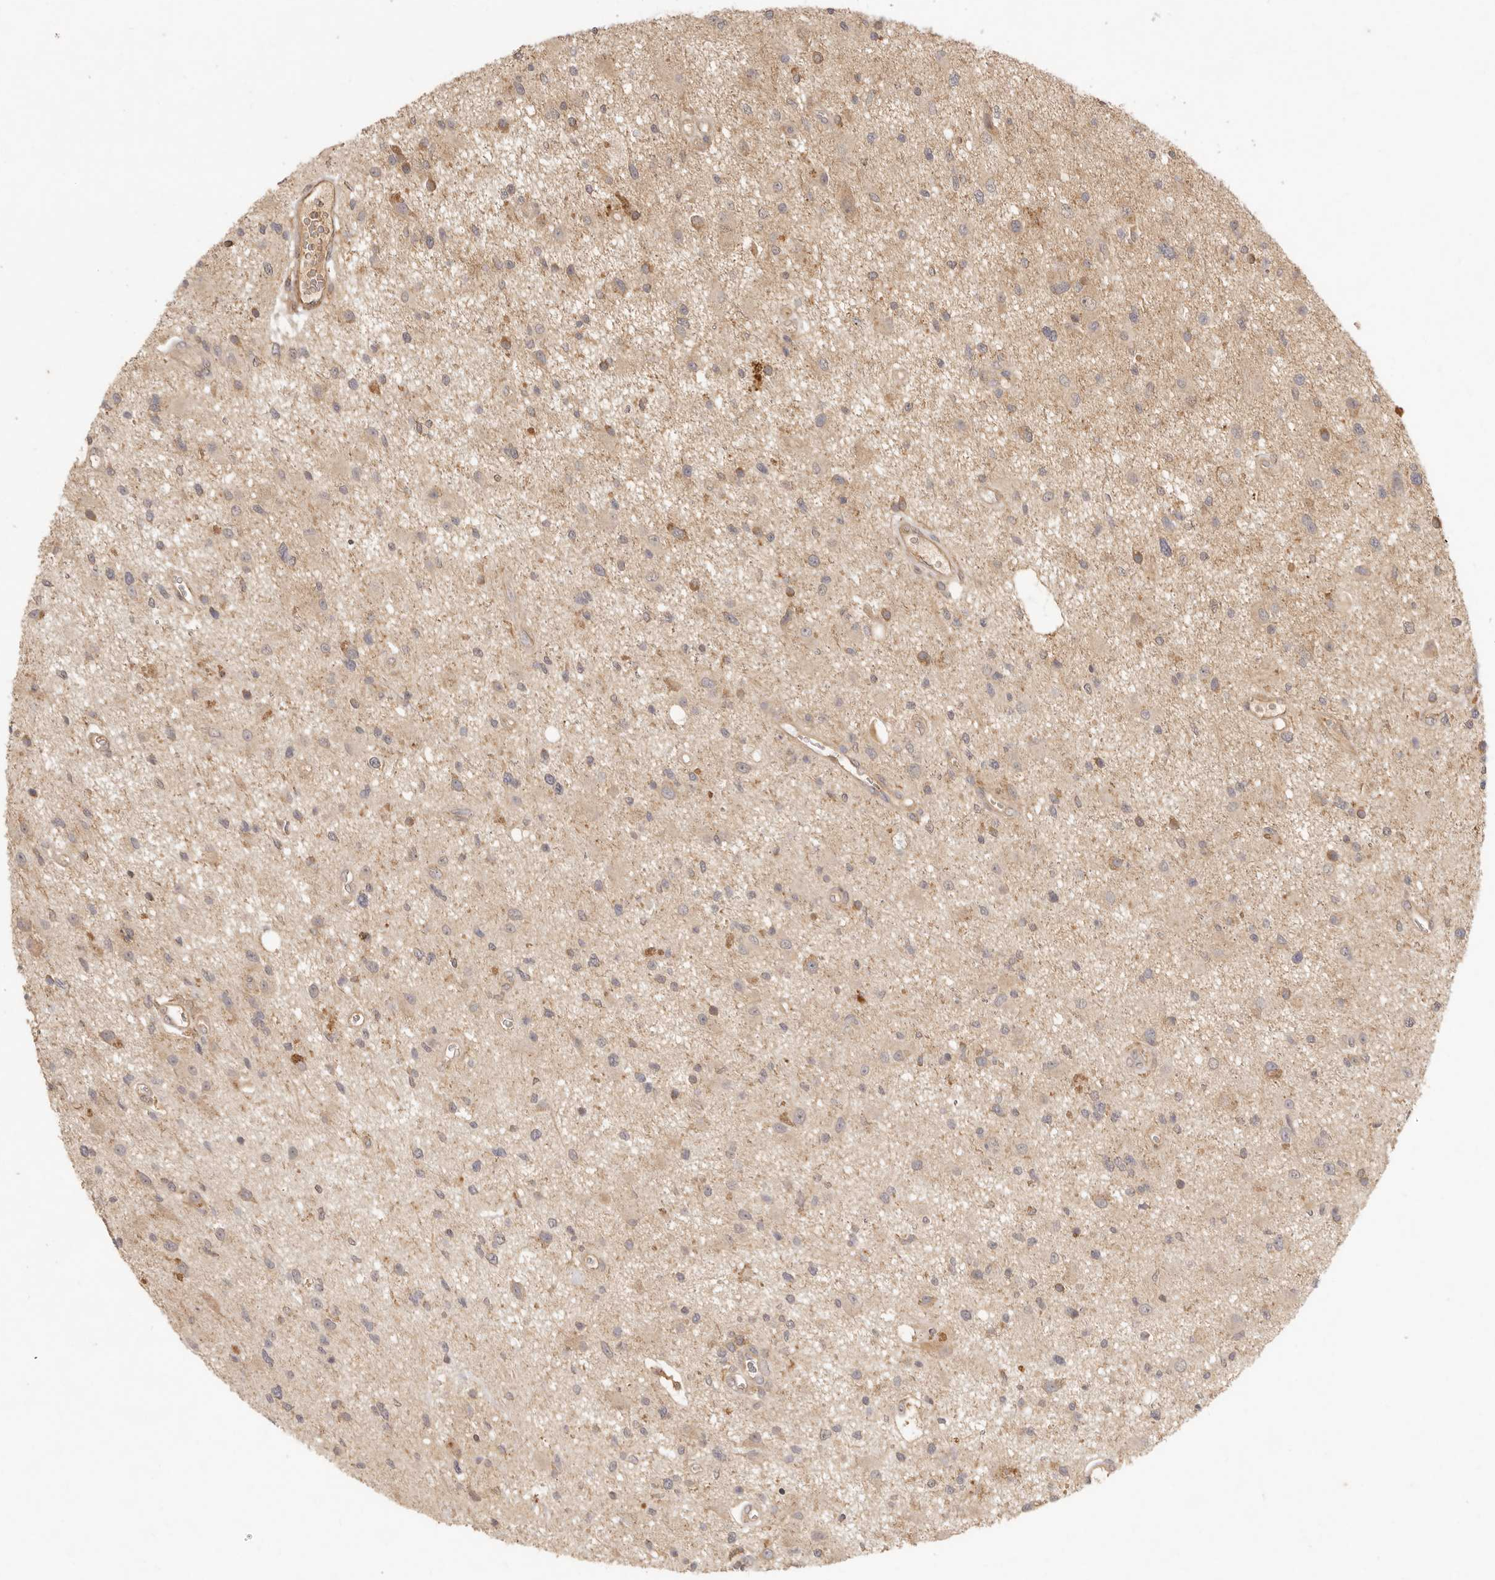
{"staining": {"intensity": "weak", "quantity": "25%-75%", "location": "cytoplasmic/membranous"}, "tissue": "glioma", "cell_type": "Tumor cells", "image_type": "cancer", "snomed": [{"axis": "morphology", "description": "Glioma, malignant, High grade"}, {"axis": "topography", "description": "Brain"}], "caption": "Malignant glioma (high-grade) stained with DAB (3,3'-diaminobenzidine) IHC displays low levels of weak cytoplasmic/membranous staining in approximately 25%-75% of tumor cells.", "gene": "VIPR1", "patient": {"sex": "male", "age": 33}}